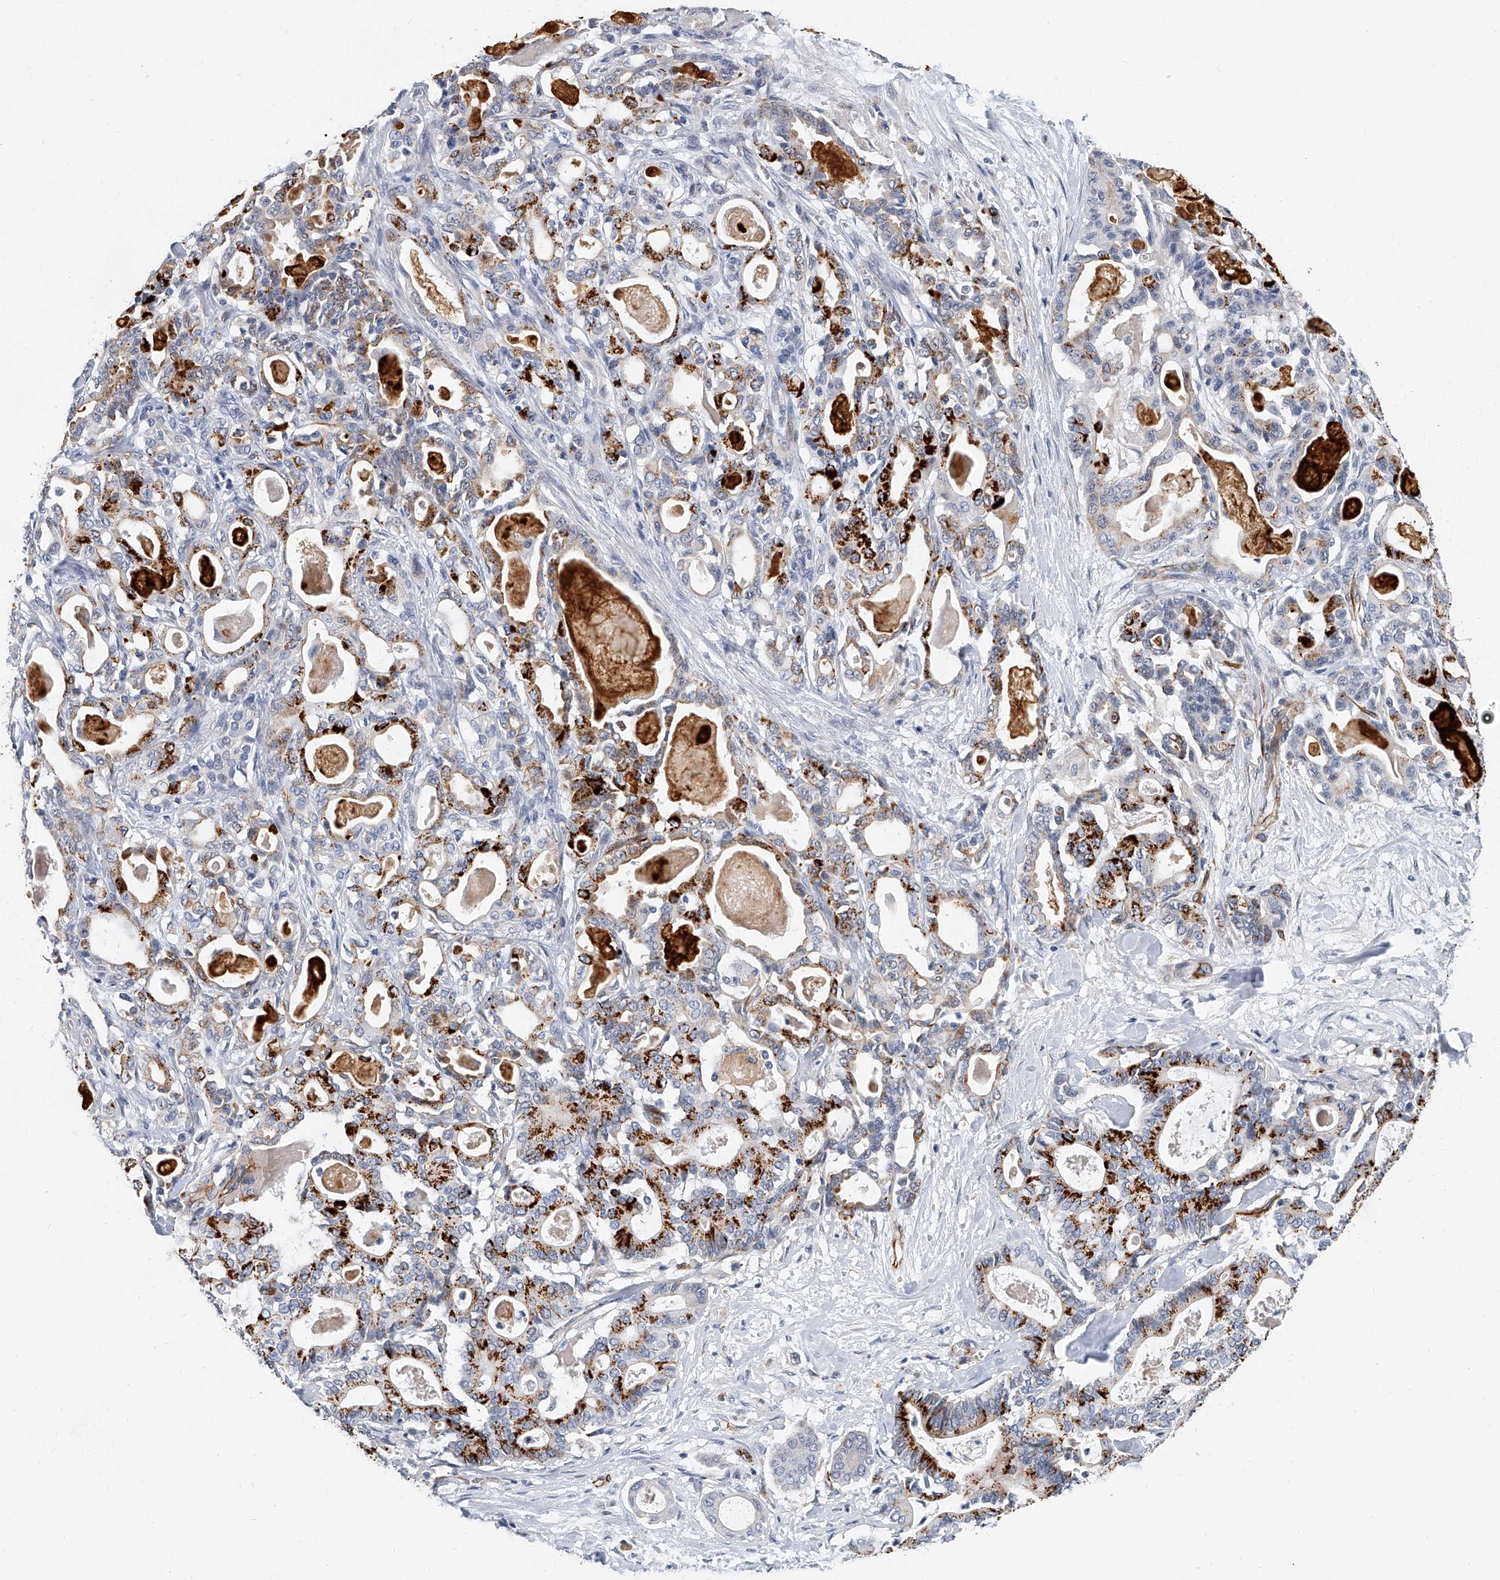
{"staining": {"intensity": "strong", "quantity": "25%-75%", "location": "cytoplasmic/membranous"}, "tissue": "pancreatic cancer", "cell_type": "Tumor cells", "image_type": "cancer", "snomed": [{"axis": "morphology", "description": "Adenocarcinoma, NOS"}, {"axis": "topography", "description": "Pancreas"}], "caption": "Immunohistochemical staining of human pancreatic cancer (adenocarcinoma) demonstrates strong cytoplasmic/membranous protein positivity in about 25%-75% of tumor cells.", "gene": "KIRREL1", "patient": {"sex": "male", "age": 63}}